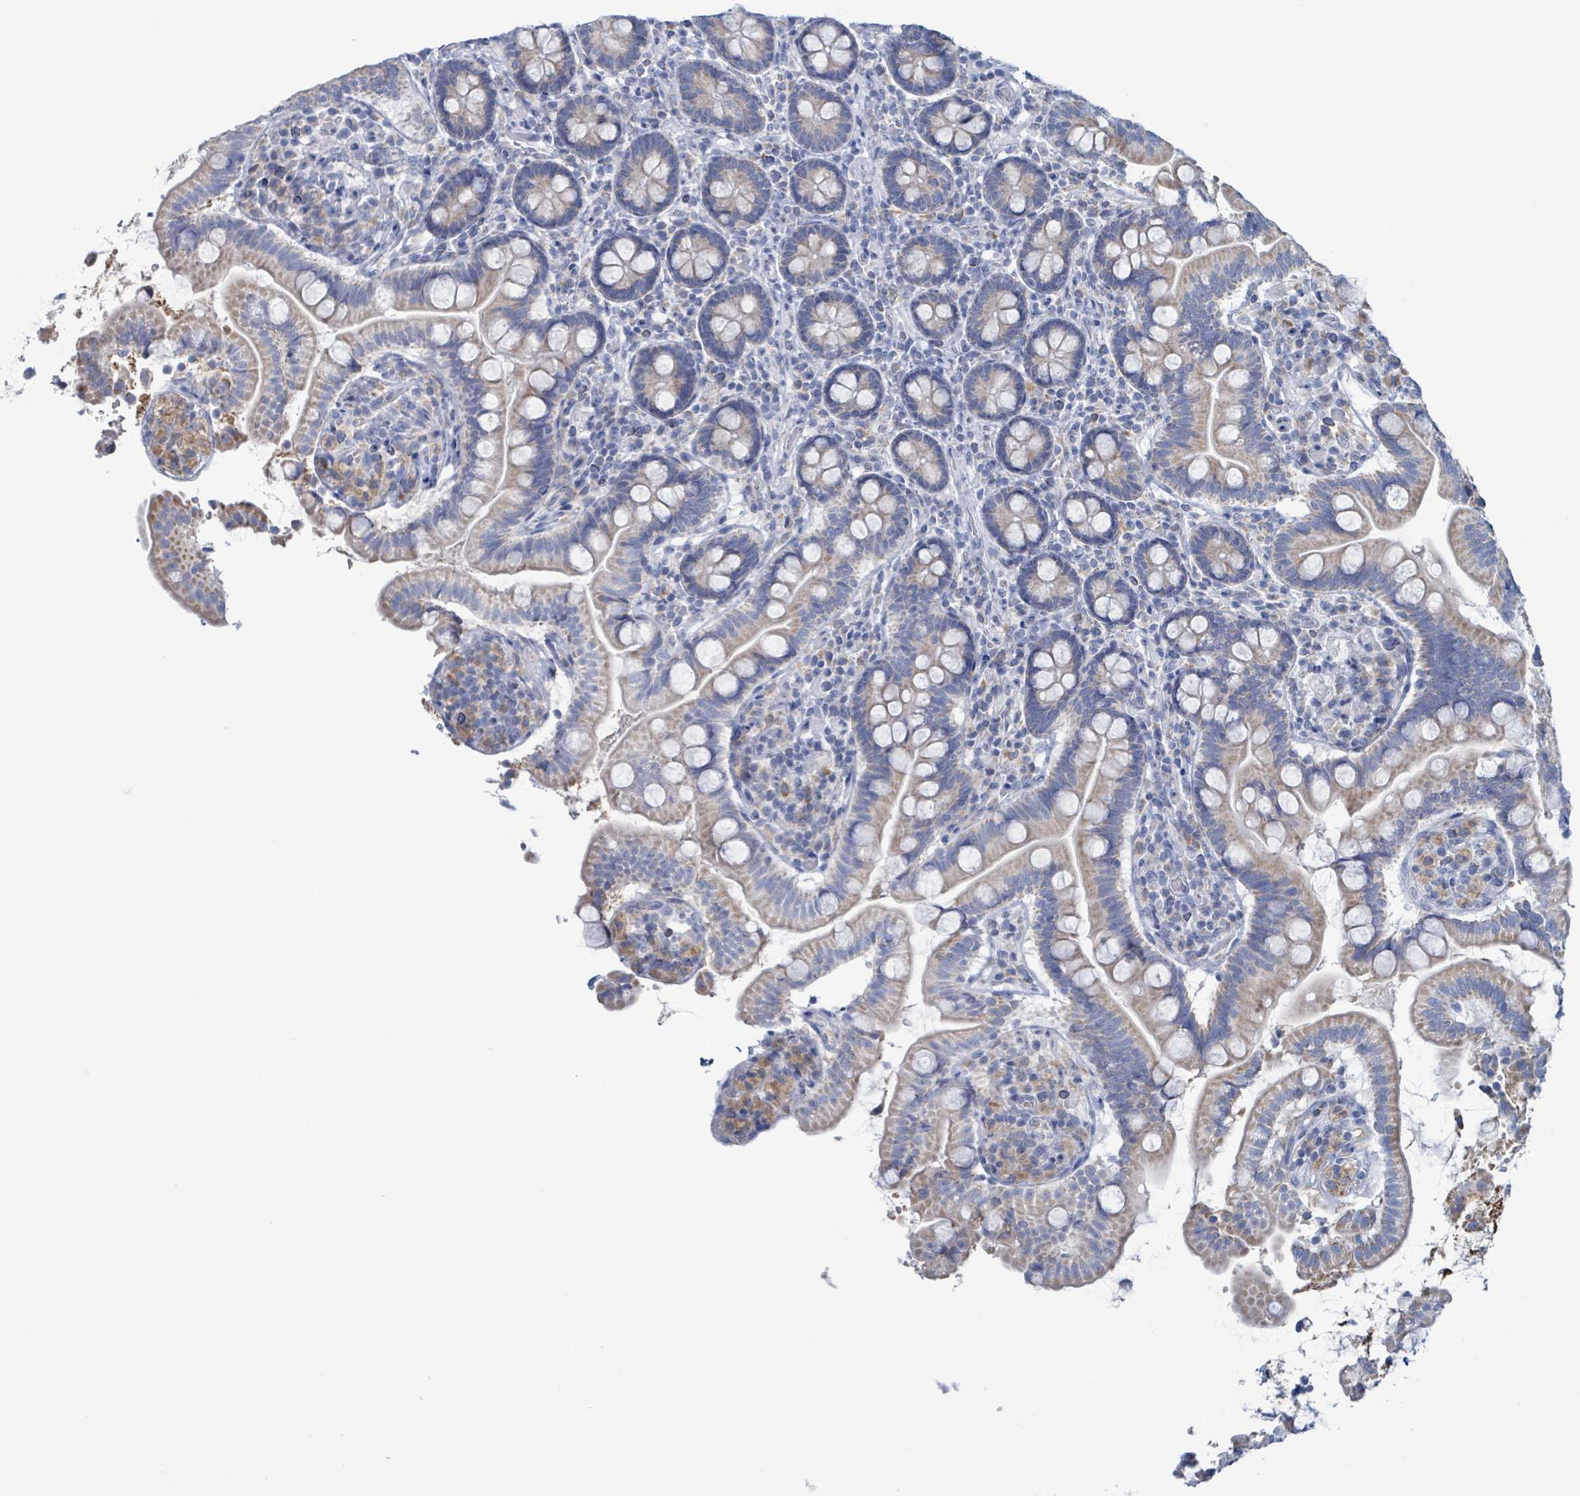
{"staining": {"intensity": "weak", "quantity": "25%-75%", "location": "cytoplasmic/membranous"}, "tissue": "small intestine", "cell_type": "Glandular cells", "image_type": "normal", "snomed": [{"axis": "morphology", "description": "Normal tissue, NOS"}, {"axis": "topography", "description": "Small intestine"}], "caption": "Protein staining of normal small intestine exhibits weak cytoplasmic/membranous expression in approximately 25%-75% of glandular cells.", "gene": "AKR1C4", "patient": {"sex": "female", "age": 64}}